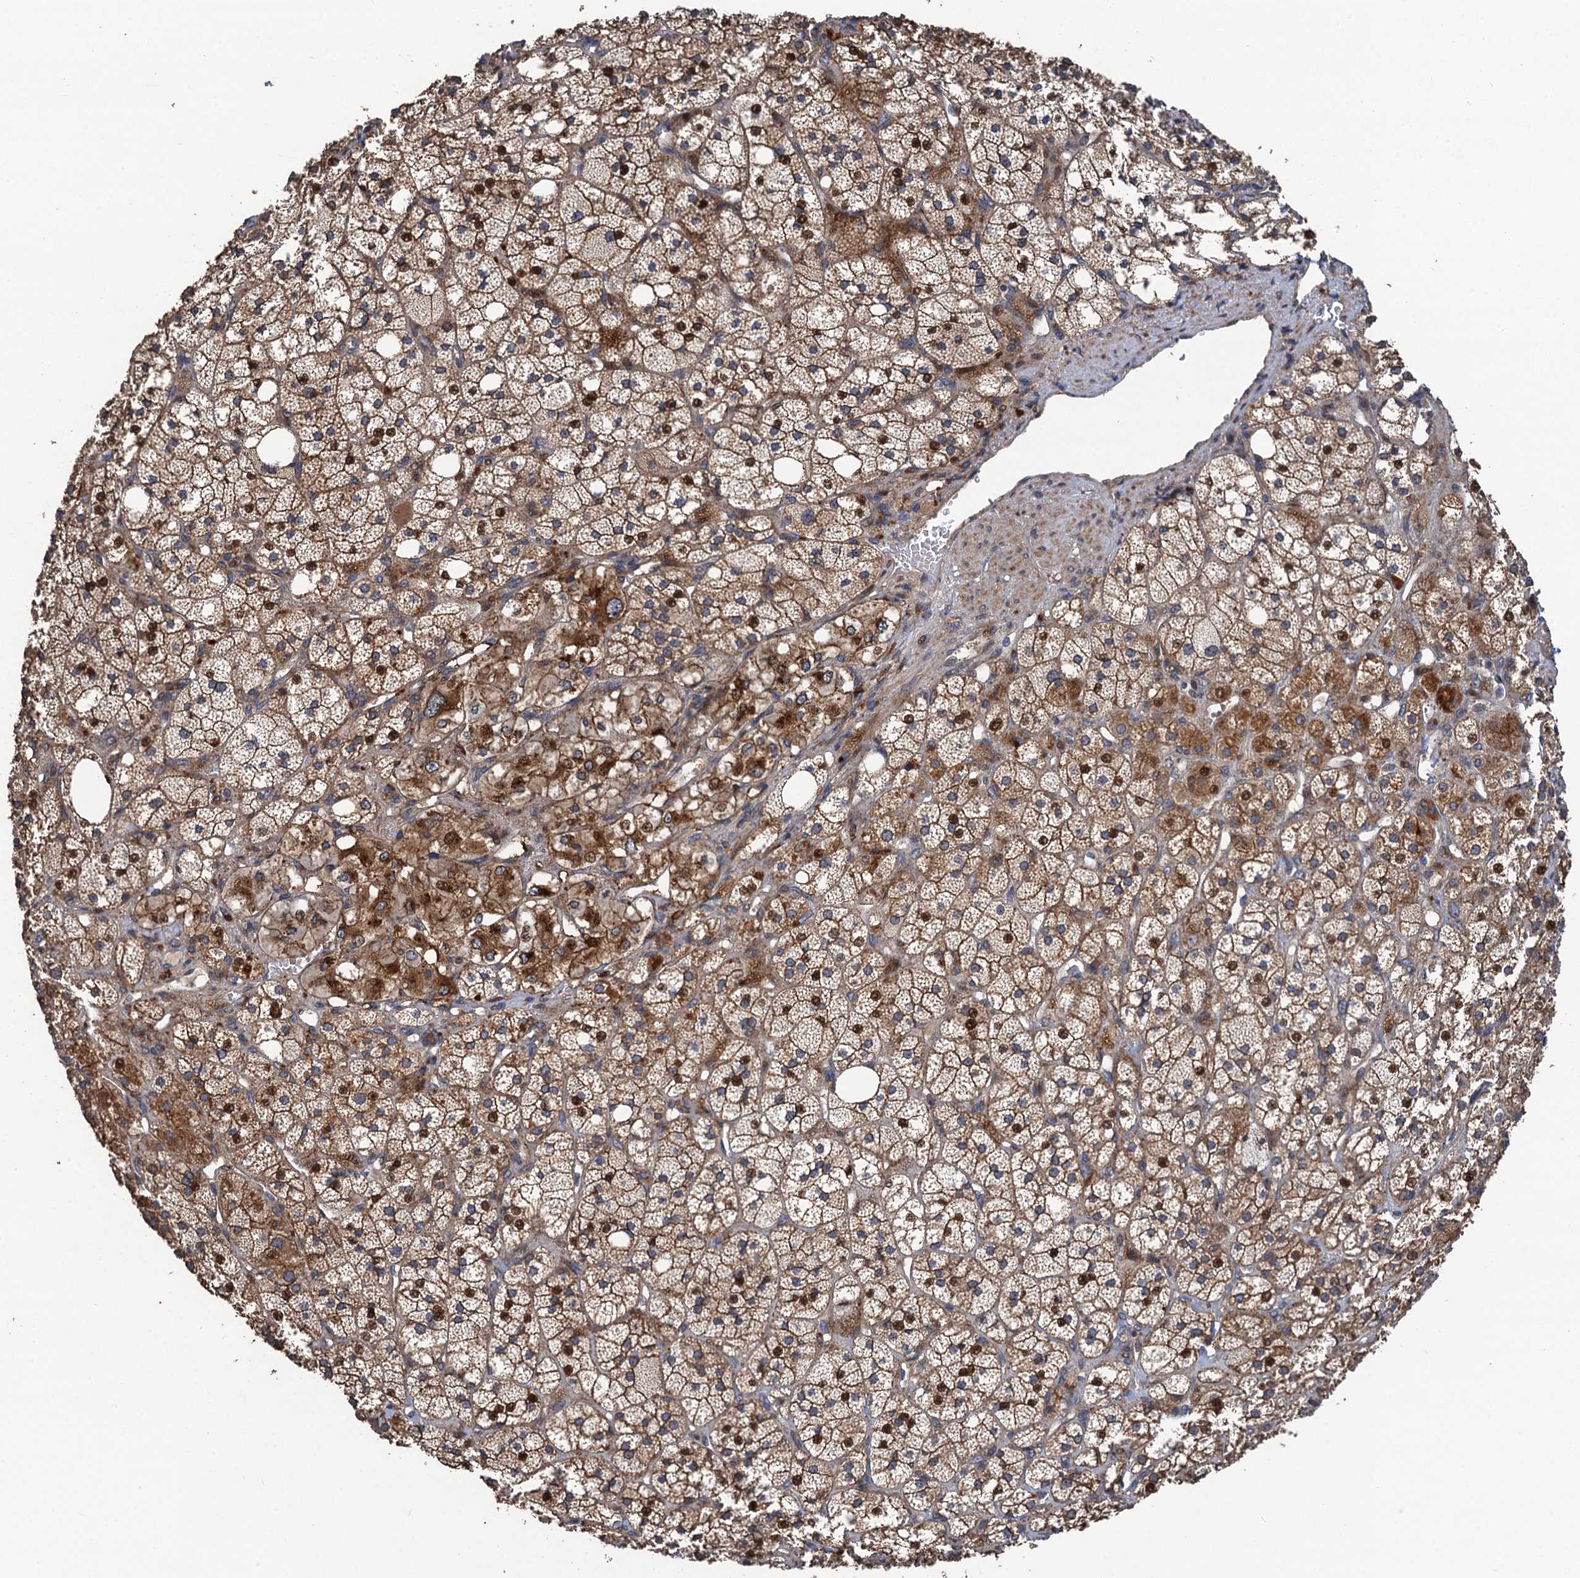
{"staining": {"intensity": "moderate", "quantity": ">75%", "location": "cytoplasmic/membranous,nuclear"}, "tissue": "adrenal gland", "cell_type": "Glandular cells", "image_type": "normal", "snomed": [{"axis": "morphology", "description": "Normal tissue, NOS"}, {"axis": "topography", "description": "Adrenal gland"}], "caption": "Immunohistochemistry (IHC) image of benign adrenal gland: adrenal gland stained using immunohistochemistry reveals medium levels of moderate protein expression localized specifically in the cytoplasmic/membranous,nuclear of glandular cells, appearing as a cytoplasmic/membranous,nuclear brown color.", "gene": "TMEM39B", "patient": {"sex": "male", "age": 61}}